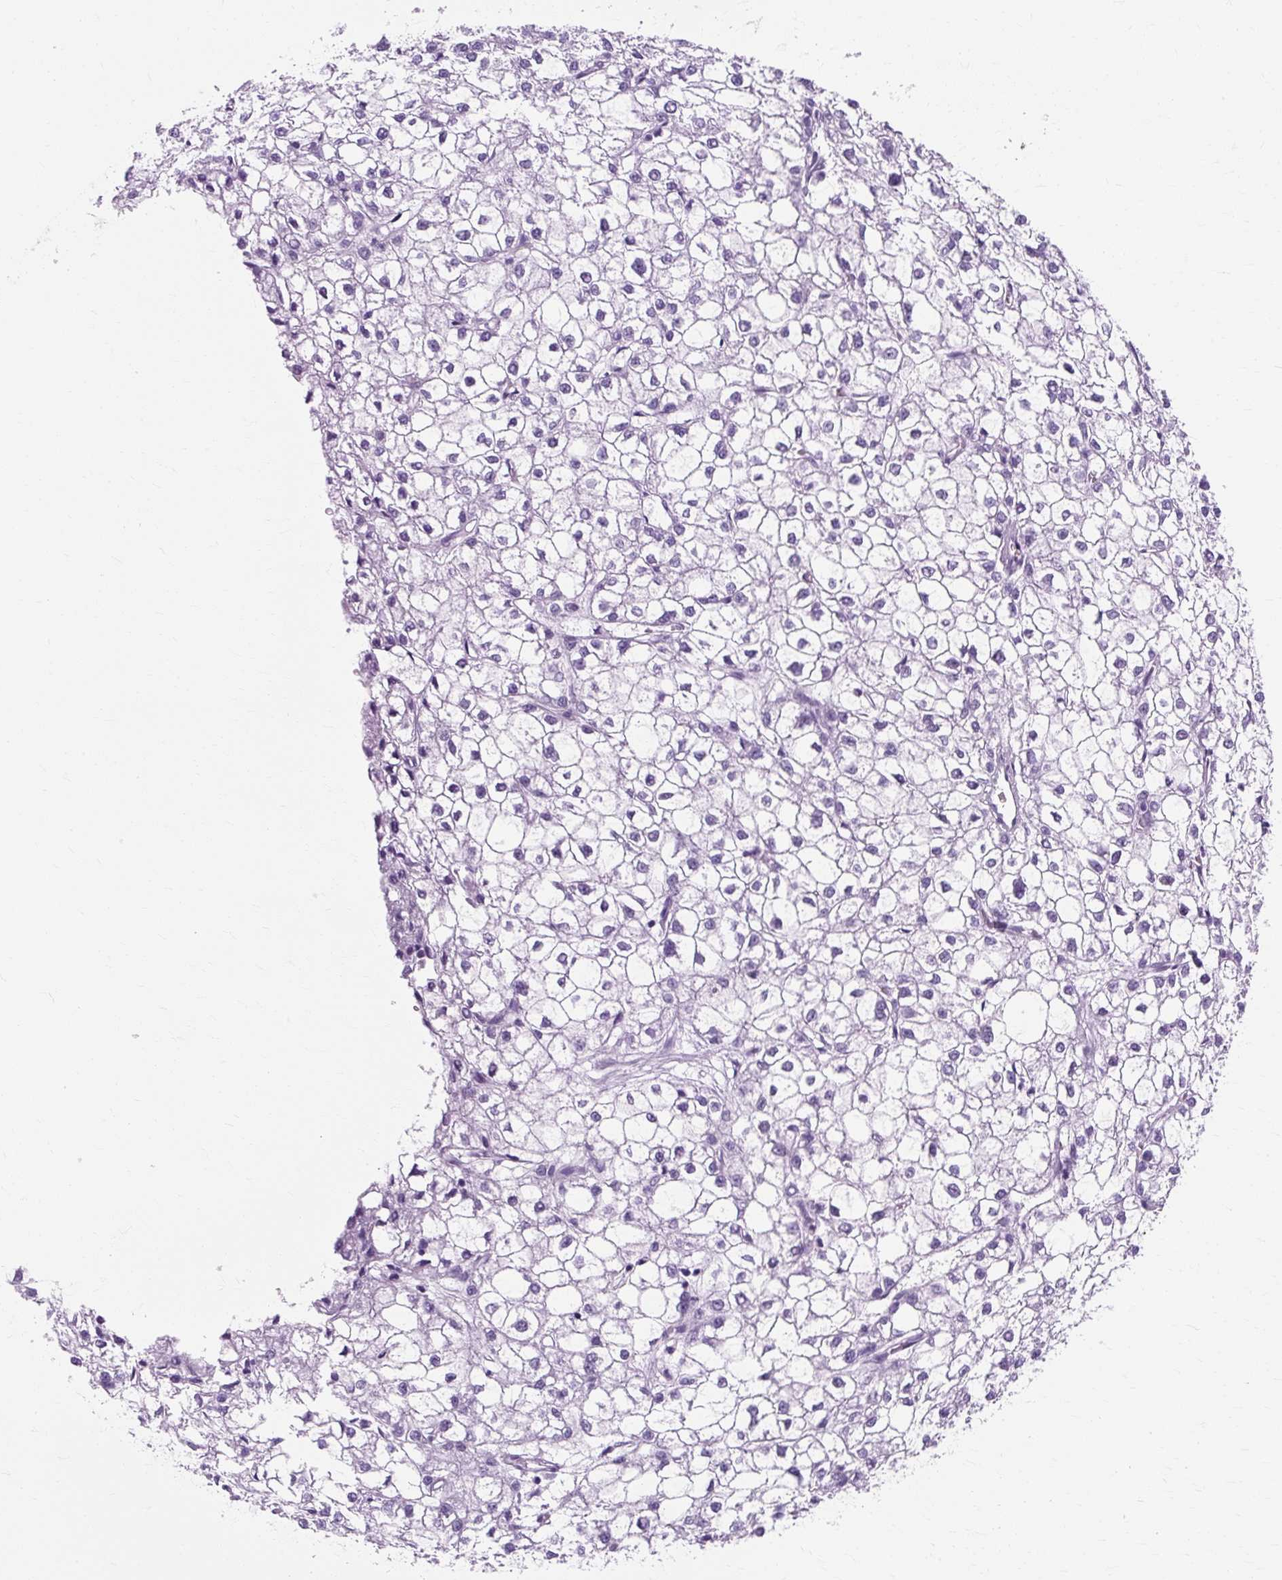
{"staining": {"intensity": "negative", "quantity": "none", "location": "none"}, "tissue": "liver cancer", "cell_type": "Tumor cells", "image_type": "cancer", "snomed": [{"axis": "morphology", "description": "Carcinoma, Hepatocellular, NOS"}, {"axis": "topography", "description": "Liver"}], "caption": "IHC image of liver cancer stained for a protein (brown), which demonstrates no staining in tumor cells.", "gene": "RYBP", "patient": {"sex": "female", "age": 43}}